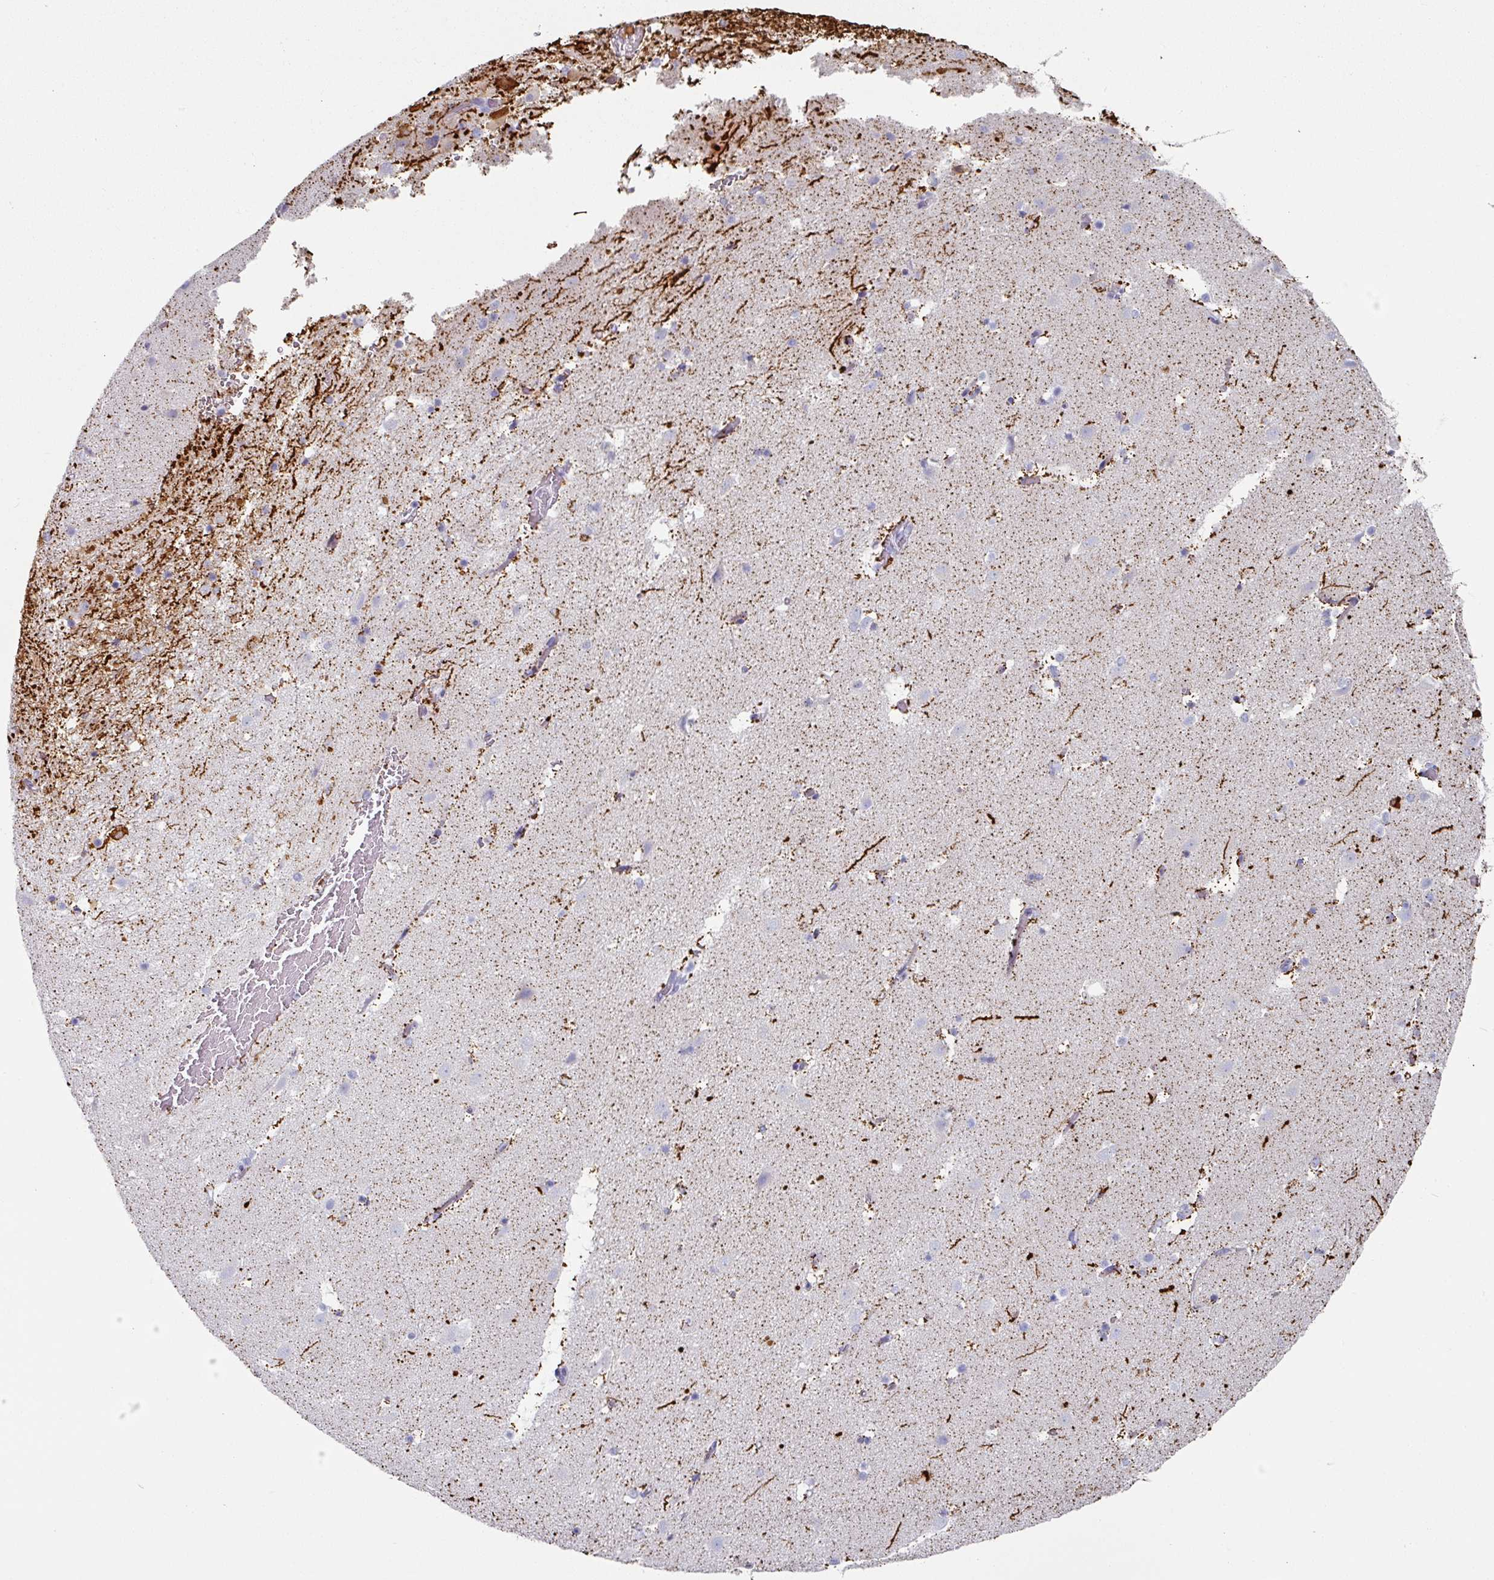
{"staining": {"intensity": "strong", "quantity": "<25%", "location": "cytoplasmic/membranous"}, "tissue": "caudate", "cell_type": "Glial cells", "image_type": "normal", "snomed": [{"axis": "morphology", "description": "Normal tissue, NOS"}, {"axis": "topography", "description": "Lateral ventricle wall"}], "caption": "Caudate stained with immunohistochemistry demonstrates strong cytoplasmic/membranous staining in about <25% of glial cells.", "gene": "SETBP1", "patient": {"sex": "male", "age": 37}}